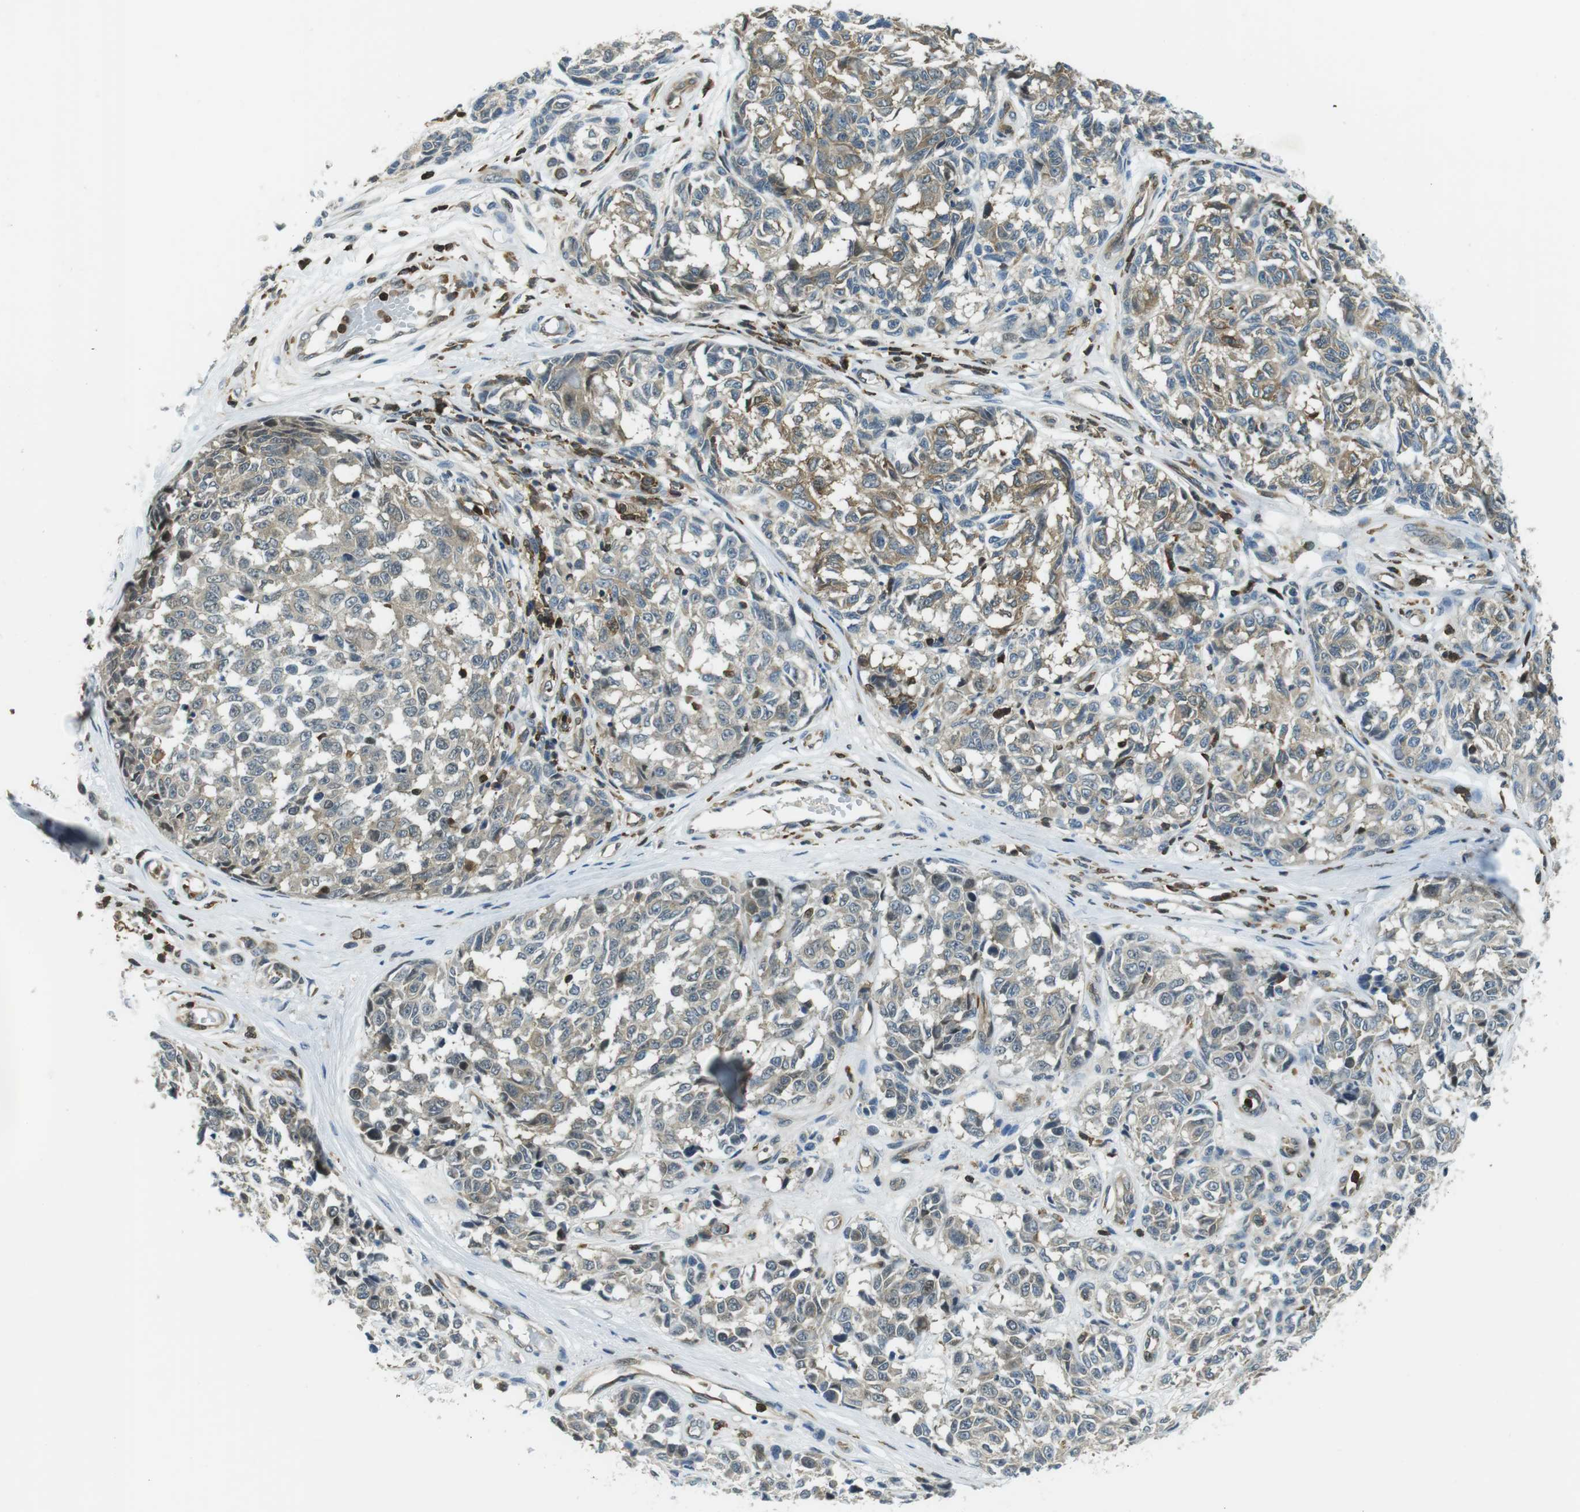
{"staining": {"intensity": "weak", "quantity": "25%-75%", "location": "cytoplasmic/membranous"}, "tissue": "melanoma", "cell_type": "Tumor cells", "image_type": "cancer", "snomed": [{"axis": "morphology", "description": "Malignant melanoma, NOS"}, {"axis": "topography", "description": "Skin"}], "caption": "Brown immunohistochemical staining in malignant melanoma displays weak cytoplasmic/membranous expression in about 25%-75% of tumor cells.", "gene": "STK10", "patient": {"sex": "female", "age": 64}}